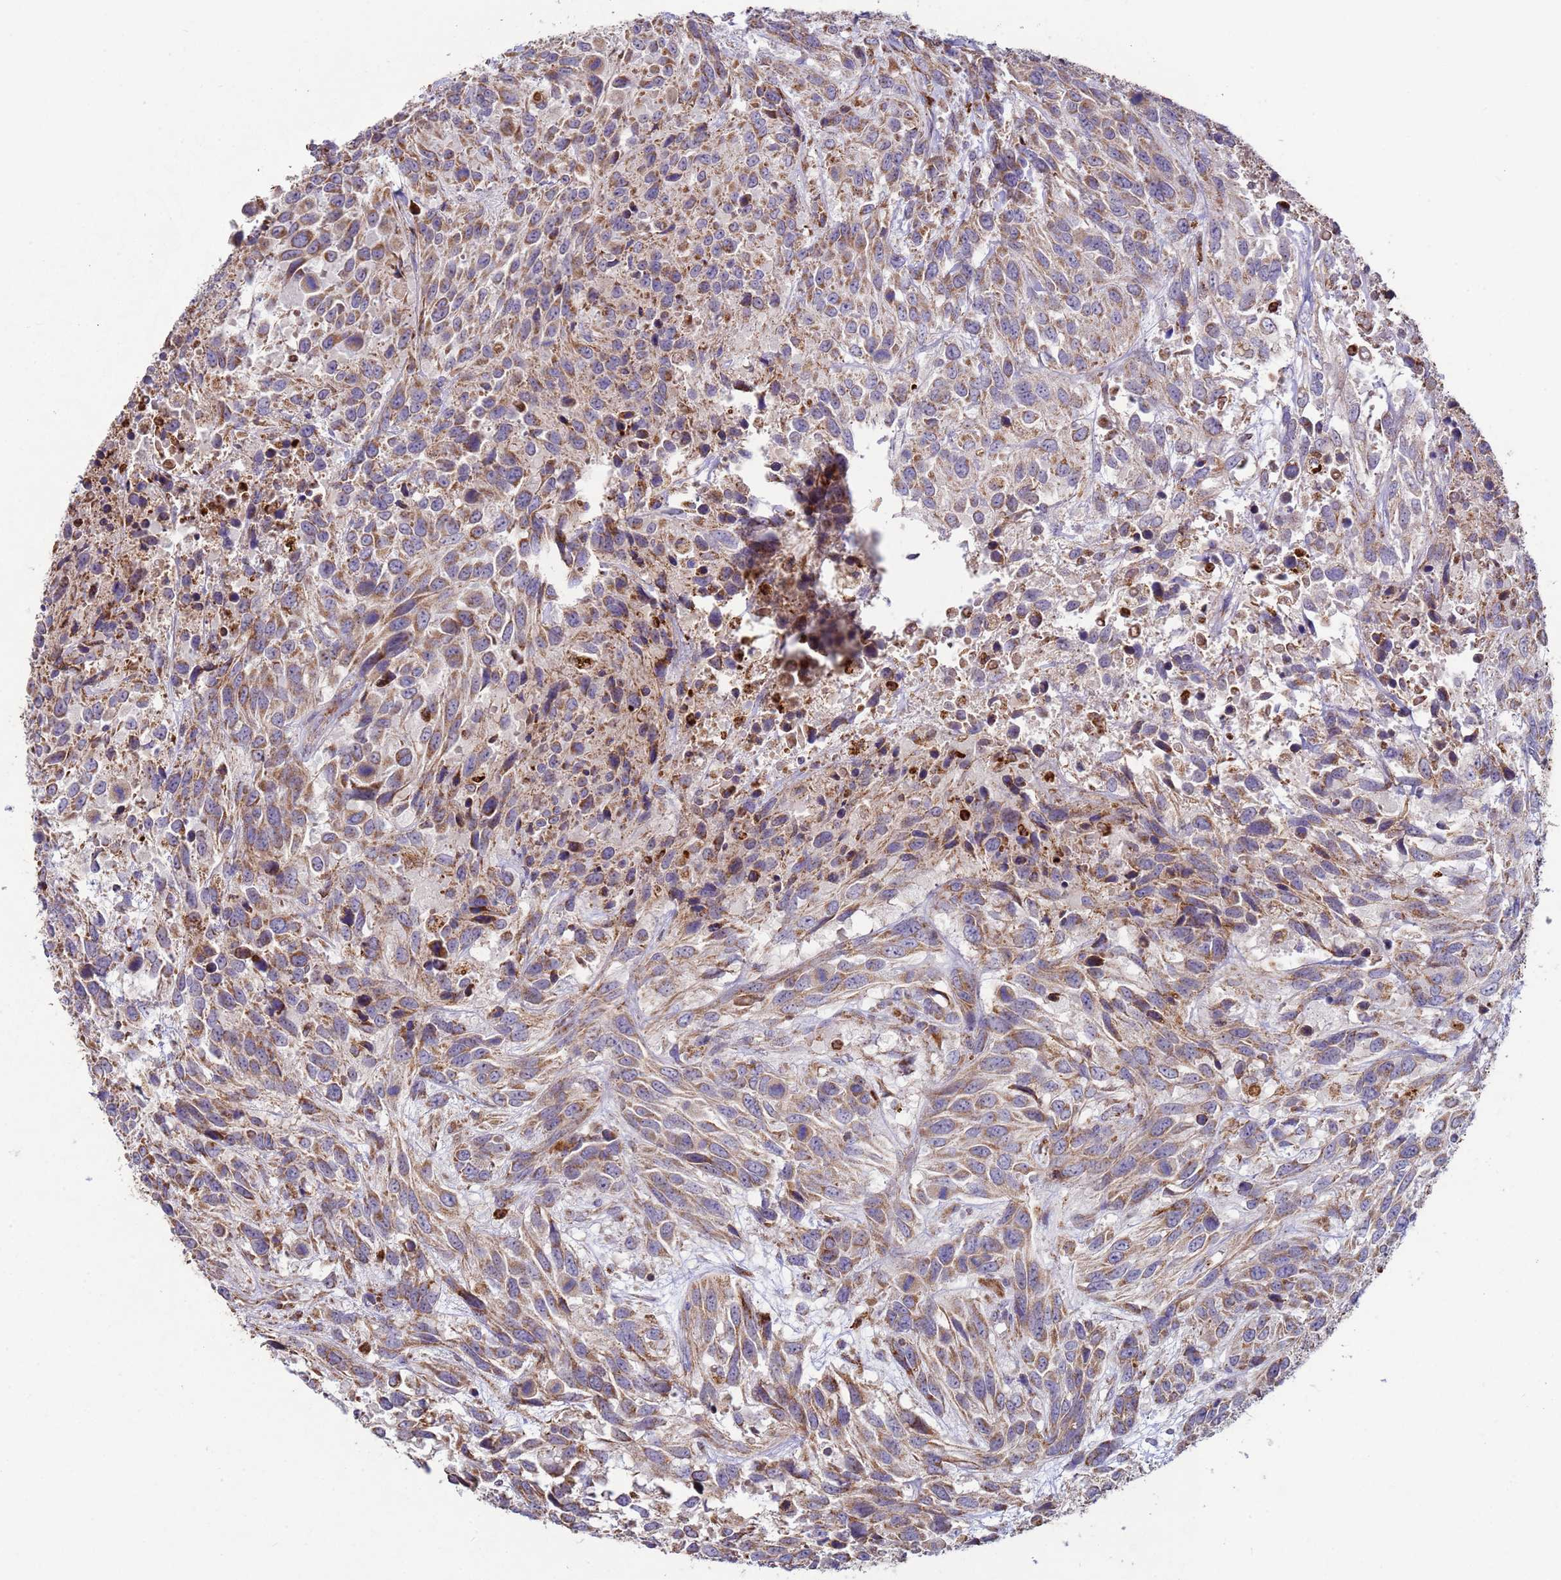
{"staining": {"intensity": "moderate", "quantity": ">75%", "location": "cytoplasmic/membranous"}, "tissue": "urothelial cancer", "cell_type": "Tumor cells", "image_type": "cancer", "snomed": [{"axis": "morphology", "description": "Urothelial carcinoma, High grade"}, {"axis": "topography", "description": "Urinary bladder"}], "caption": "Protein staining of high-grade urothelial carcinoma tissue exhibits moderate cytoplasmic/membranous expression in approximately >75% of tumor cells.", "gene": "FBXO33", "patient": {"sex": "female", "age": 70}}